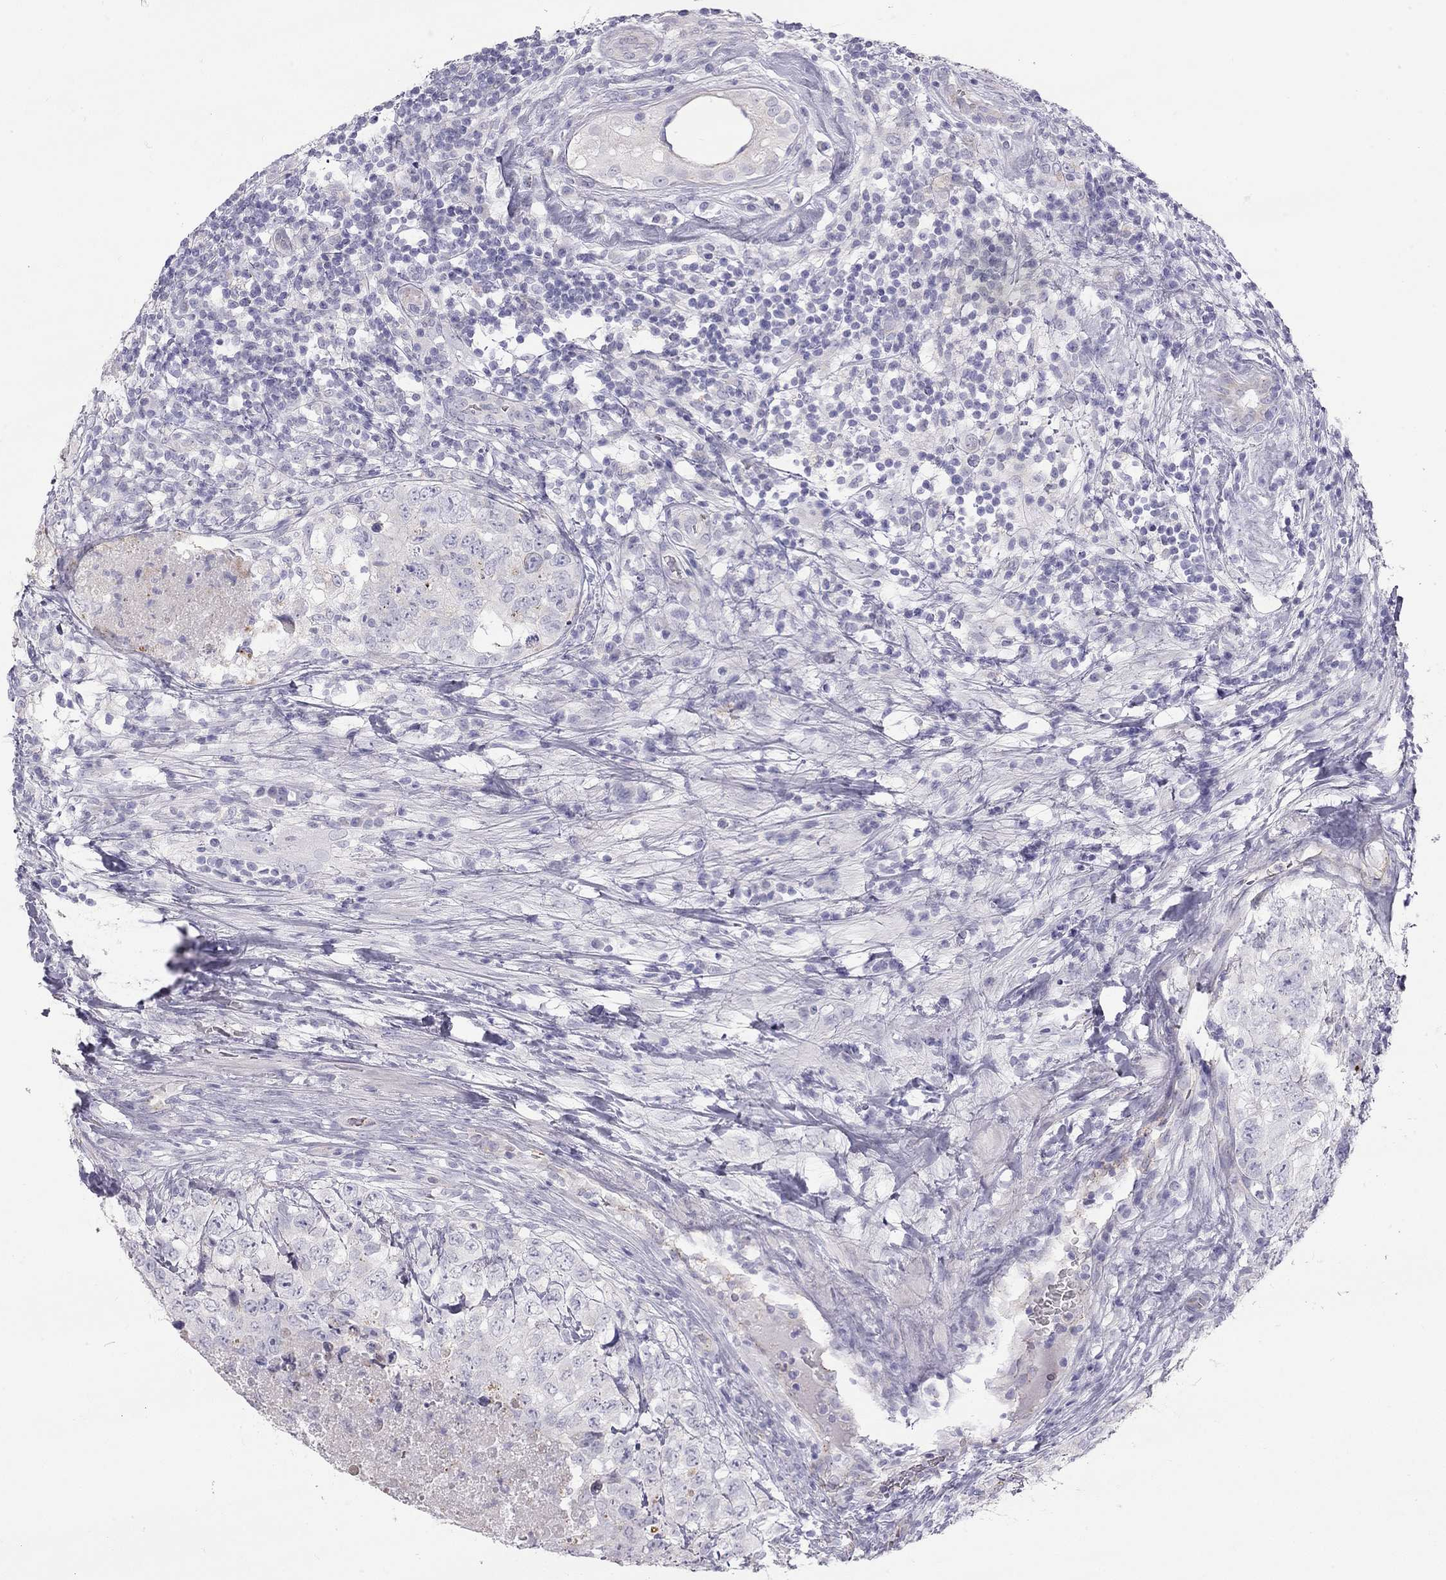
{"staining": {"intensity": "negative", "quantity": "none", "location": "none"}, "tissue": "testis cancer", "cell_type": "Tumor cells", "image_type": "cancer", "snomed": [{"axis": "morphology", "description": "Seminoma, NOS"}, {"axis": "topography", "description": "Testis"}], "caption": "IHC micrograph of neoplastic tissue: testis cancer (seminoma) stained with DAB demonstrates no significant protein expression in tumor cells.", "gene": "TDRD6", "patient": {"sex": "male", "age": 34}}